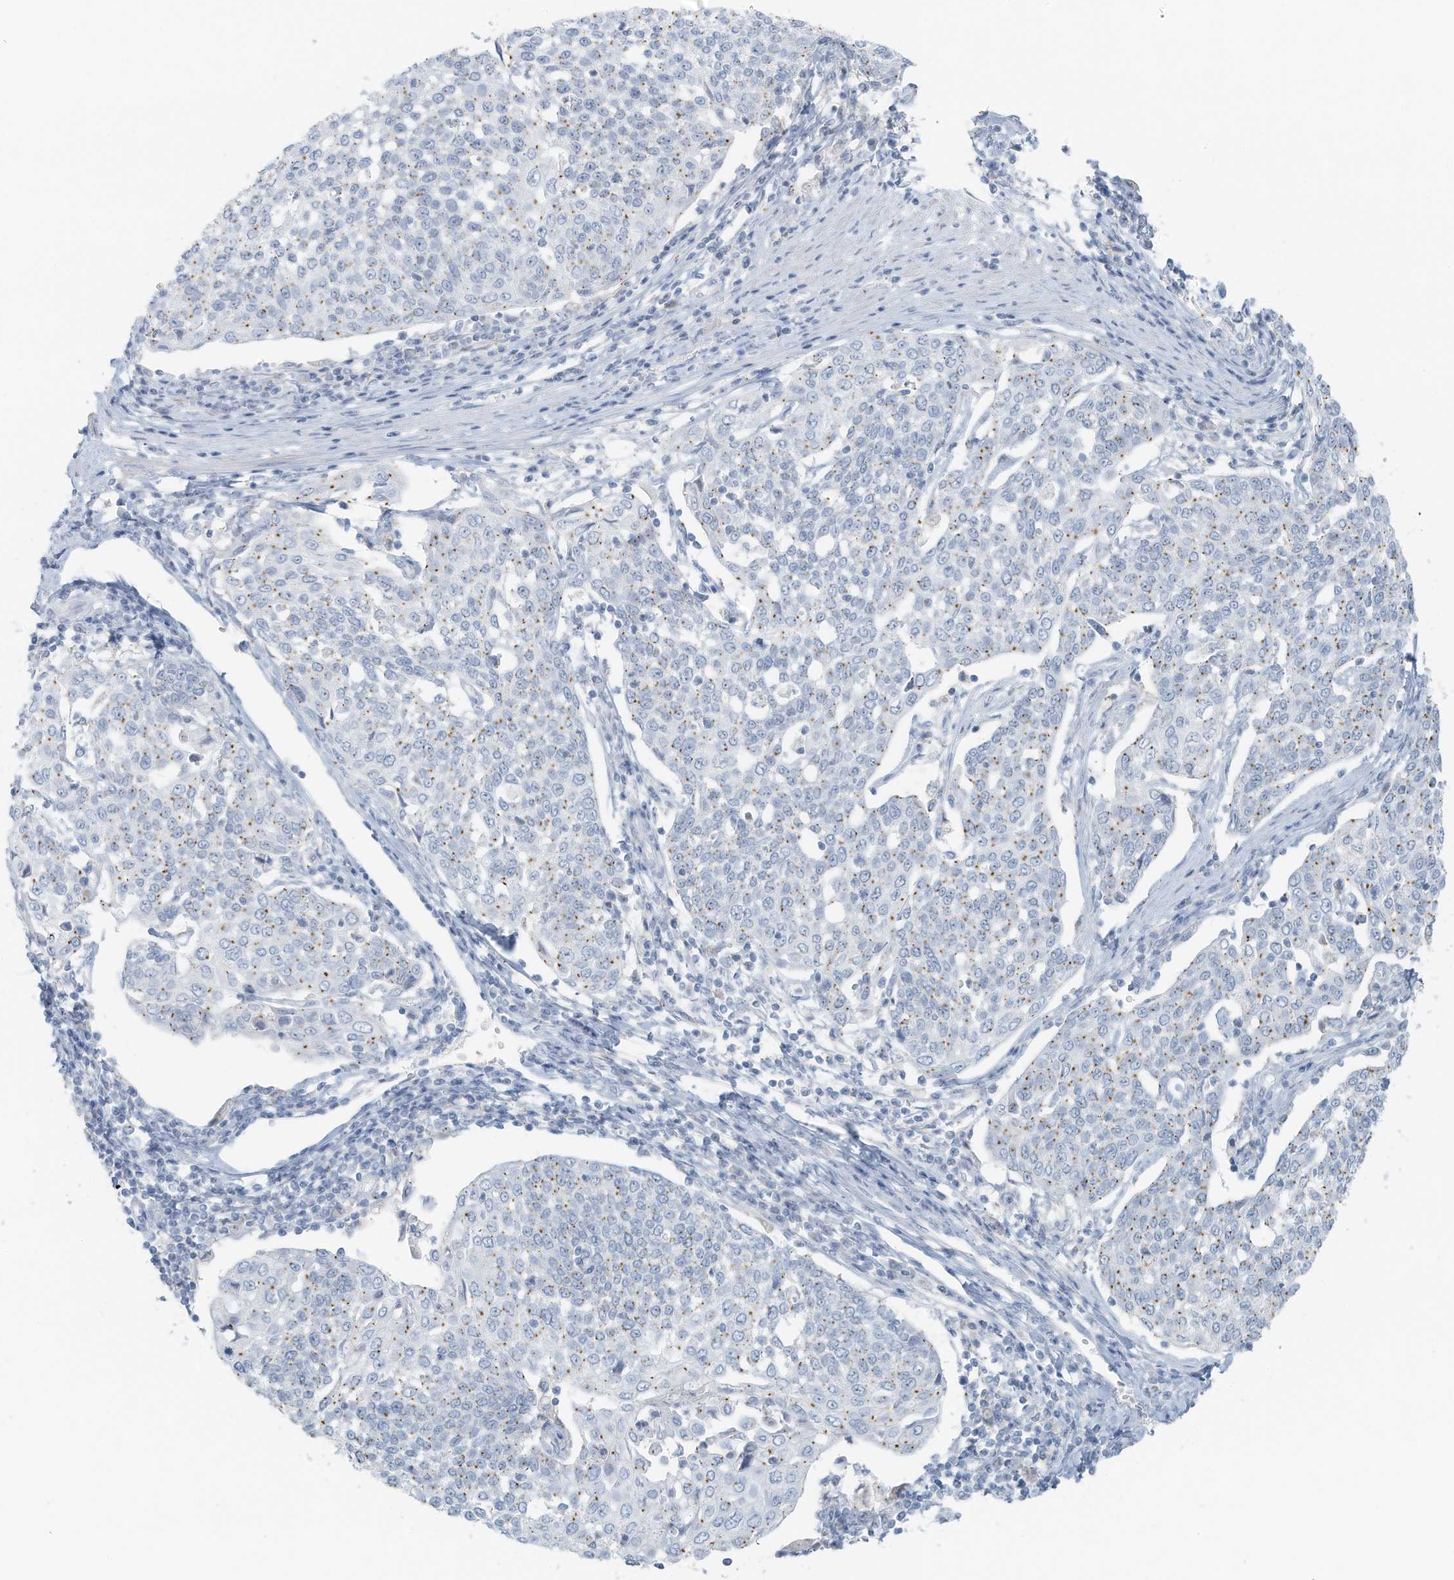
{"staining": {"intensity": "weak", "quantity": "25%-75%", "location": "cytoplasmic/membranous"}, "tissue": "cervical cancer", "cell_type": "Tumor cells", "image_type": "cancer", "snomed": [{"axis": "morphology", "description": "Squamous cell carcinoma, NOS"}, {"axis": "topography", "description": "Cervix"}], "caption": "Squamous cell carcinoma (cervical) tissue demonstrates weak cytoplasmic/membranous expression in approximately 25%-75% of tumor cells, visualized by immunohistochemistry.", "gene": "SLC25A43", "patient": {"sex": "female", "age": 34}}